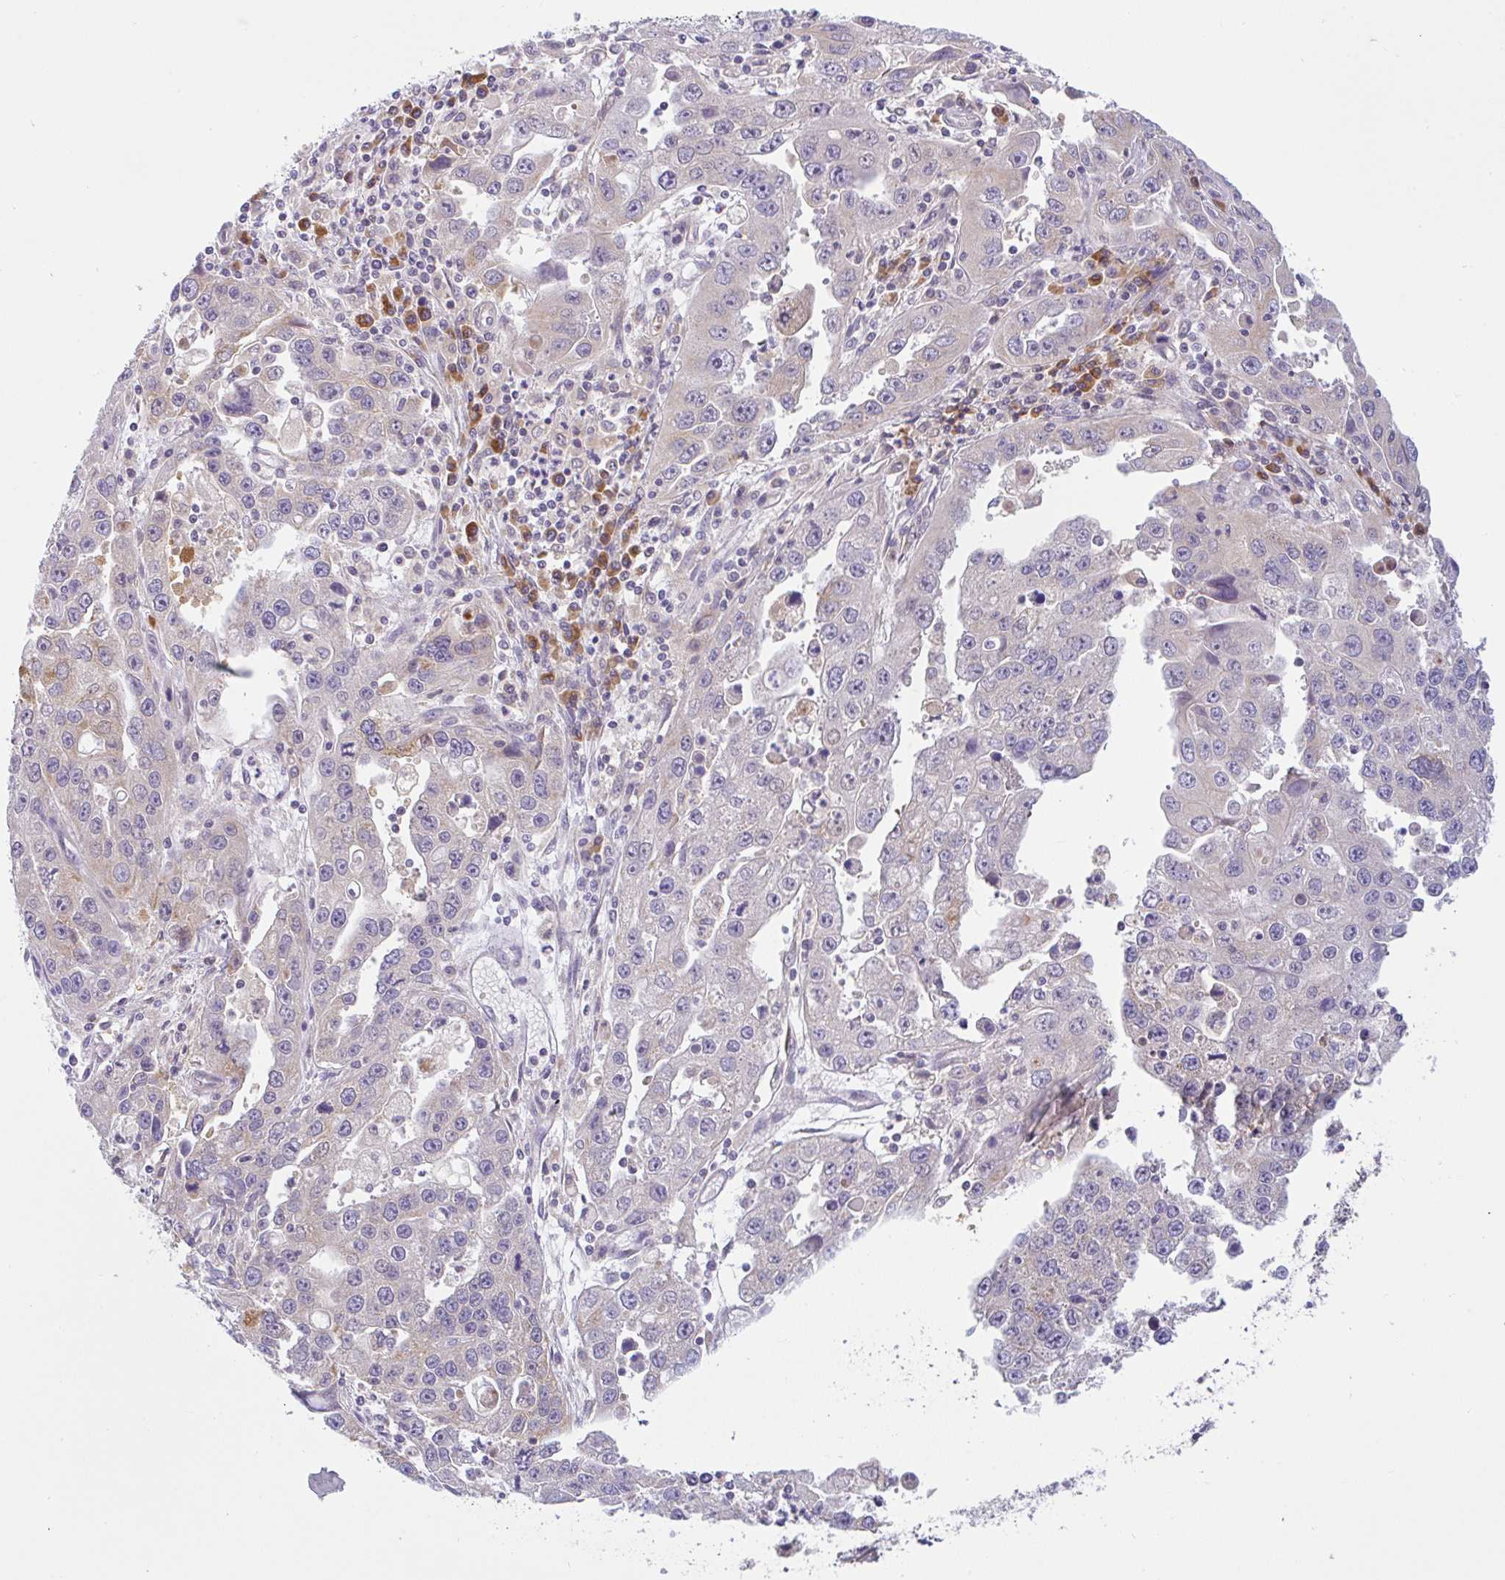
{"staining": {"intensity": "weak", "quantity": "<25%", "location": "cytoplasmic/membranous"}, "tissue": "endometrial cancer", "cell_type": "Tumor cells", "image_type": "cancer", "snomed": [{"axis": "morphology", "description": "Adenocarcinoma, NOS"}, {"axis": "topography", "description": "Uterus"}], "caption": "High power microscopy micrograph of an immunohistochemistry (IHC) image of endometrial cancer, revealing no significant staining in tumor cells.", "gene": "DERL2", "patient": {"sex": "female", "age": 62}}